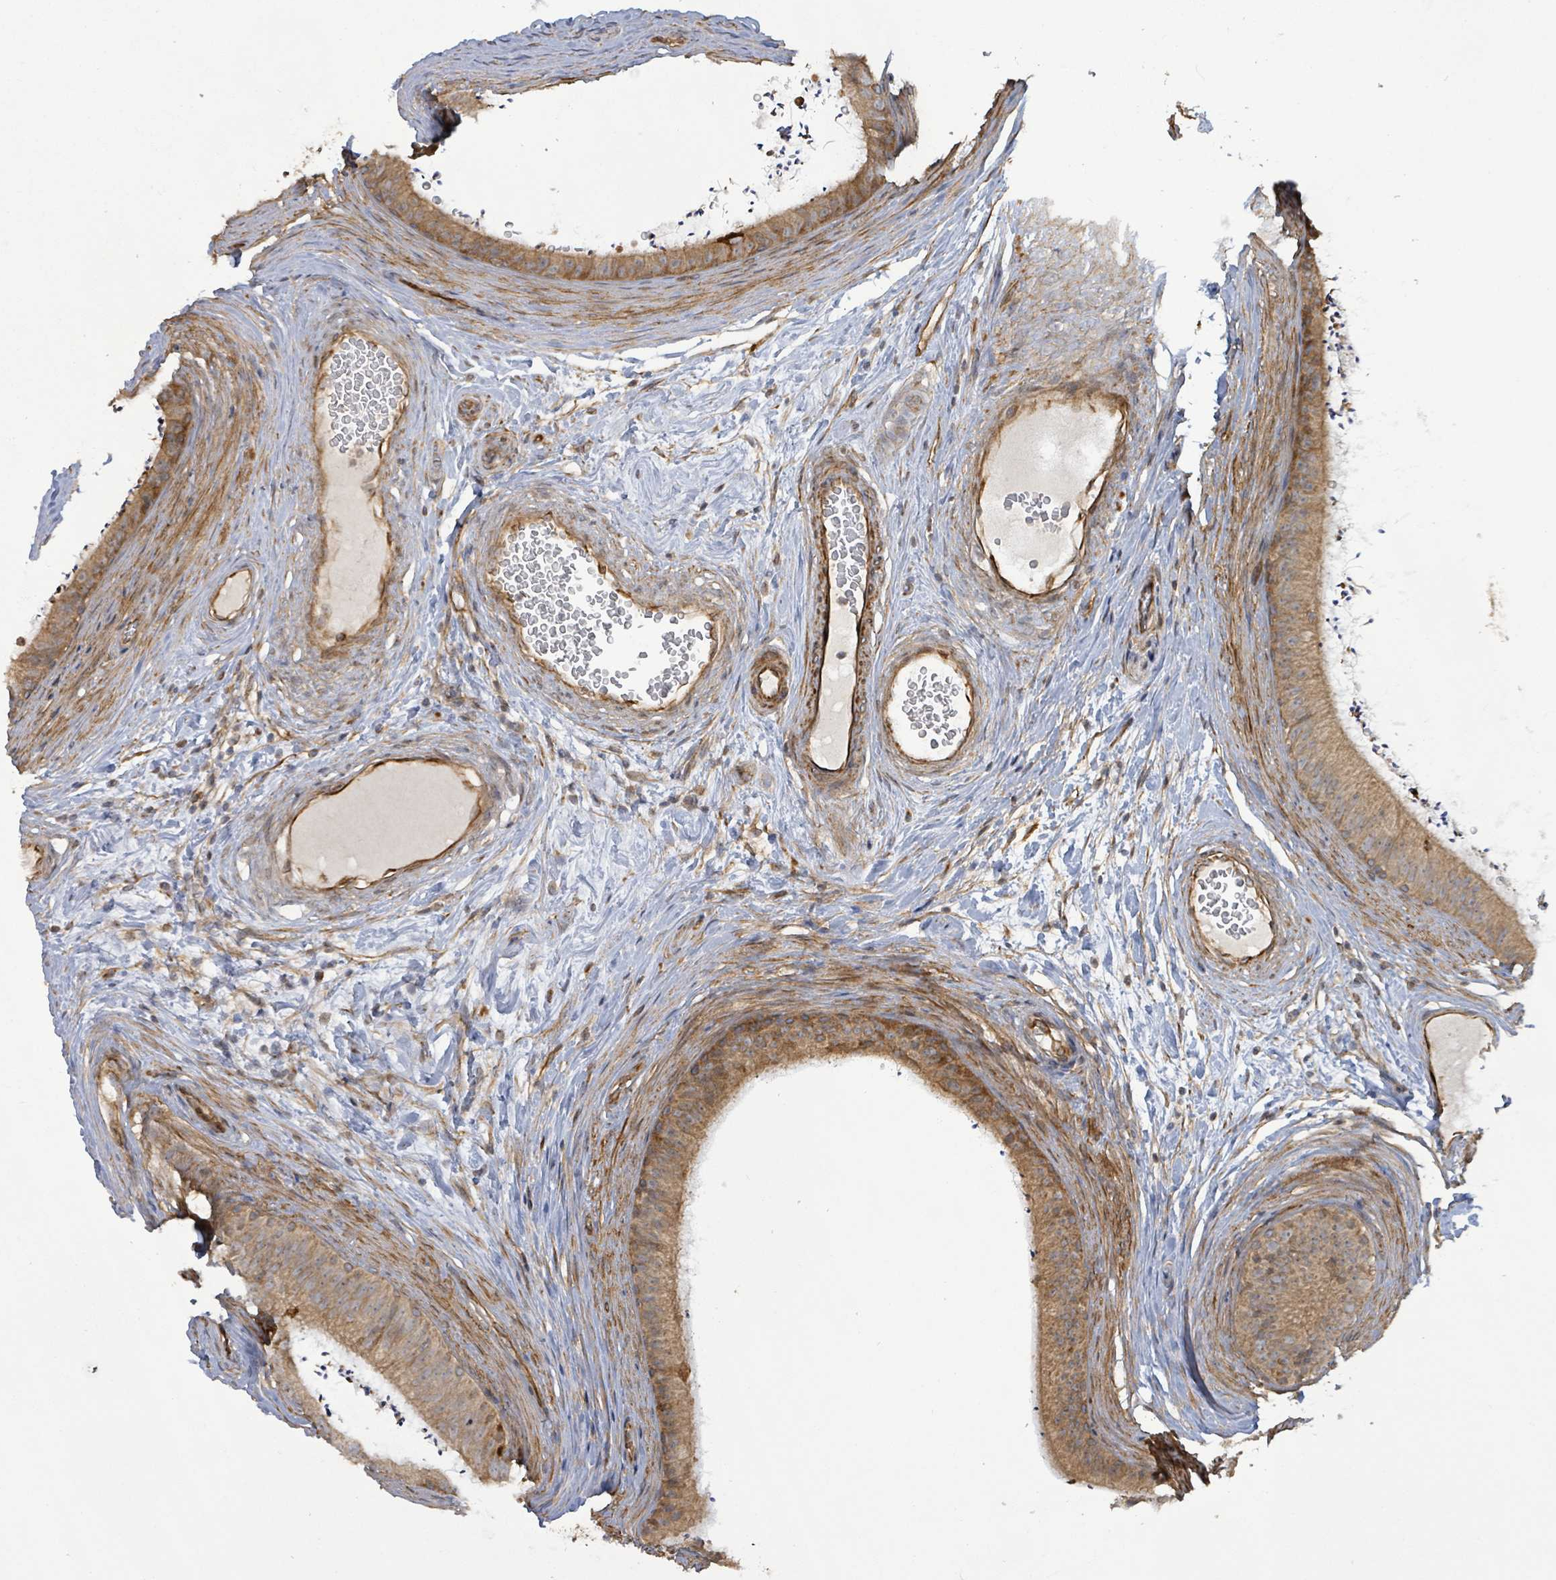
{"staining": {"intensity": "moderate", "quantity": ">75%", "location": "cytoplasmic/membranous"}, "tissue": "epididymis", "cell_type": "Glandular cells", "image_type": "normal", "snomed": [{"axis": "morphology", "description": "Normal tissue, NOS"}, {"axis": "topography", "description": "Testis"}, {"axis": "topography", "description": "Epididymis"}], "caption": "Immunohistochemical staining of benign human epididymis reveals medium levels of moderate cytoplasmic/membranous staining in about >75% of glandular cells.", "gene": "KBTBD11", "patient": {"sex": "male", "age": 41}}